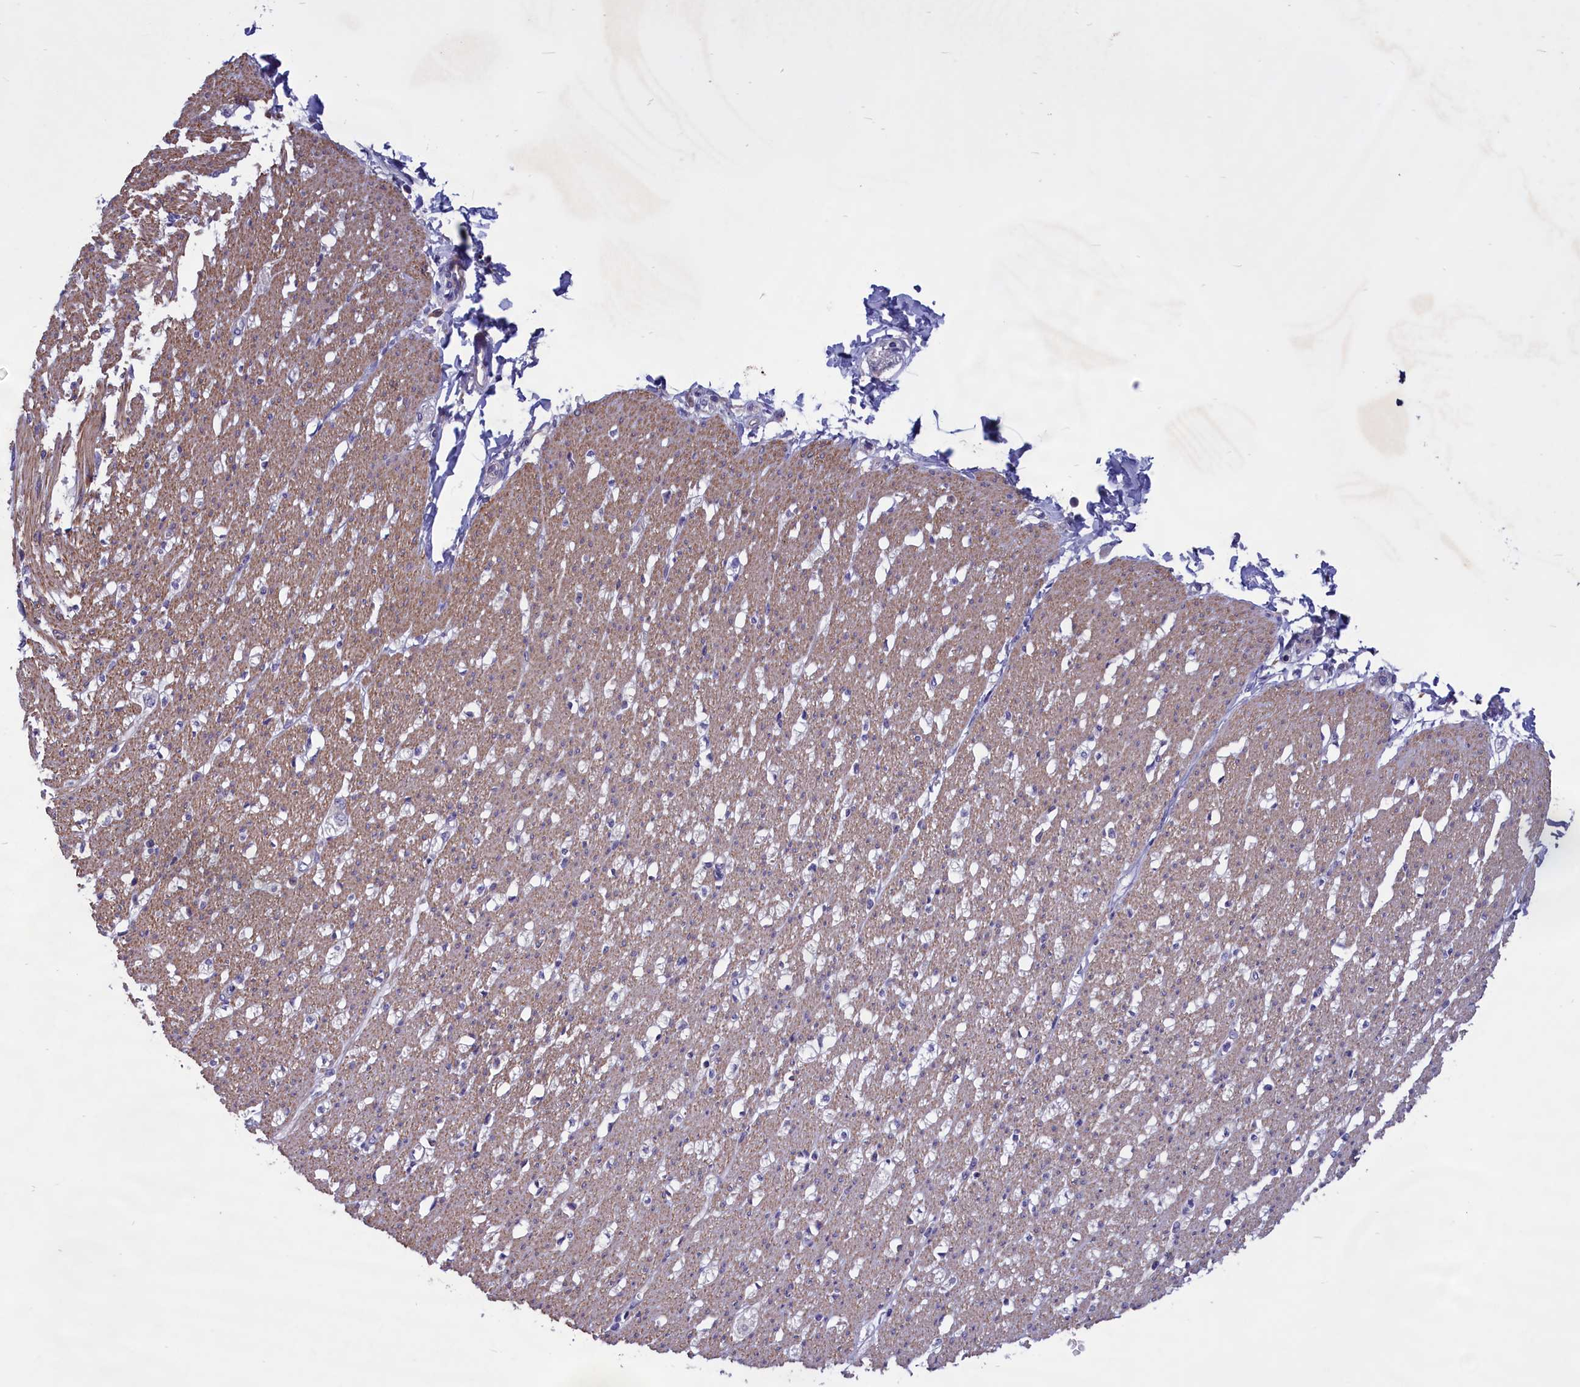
{"staining": {"intensity": "moderate", "quantity": ">75%", "location": "cytoplasmic/membranous"}, "tissue": "smooth muscle", "cell_type": "Smooth muscle cells", "image_type": "normal", "snomed": [{"axis": "morphology", "description": "Normal tissue, NOS"}, {"axis": "morphology", "description": "Adenocarcinoma, NOS"}, {"axis": "topography", "description": "Colon"}, {"axis": "topography", "description": "Peripheral nerve tissue"}], "caption": "Protein expression analysis of benign smooth muscle reveals moderate cytoplasmic/membranous expression in about >75% of smooth muscle cells. The staining is performed using DAB (3,3'-diaminobenzidine) brown chromogen to label protein expression. The nuclei are counter-stained blue using hematoxylin.", "gene": "AMDHD2", "patient": {"sex": "male", "age": 14}}